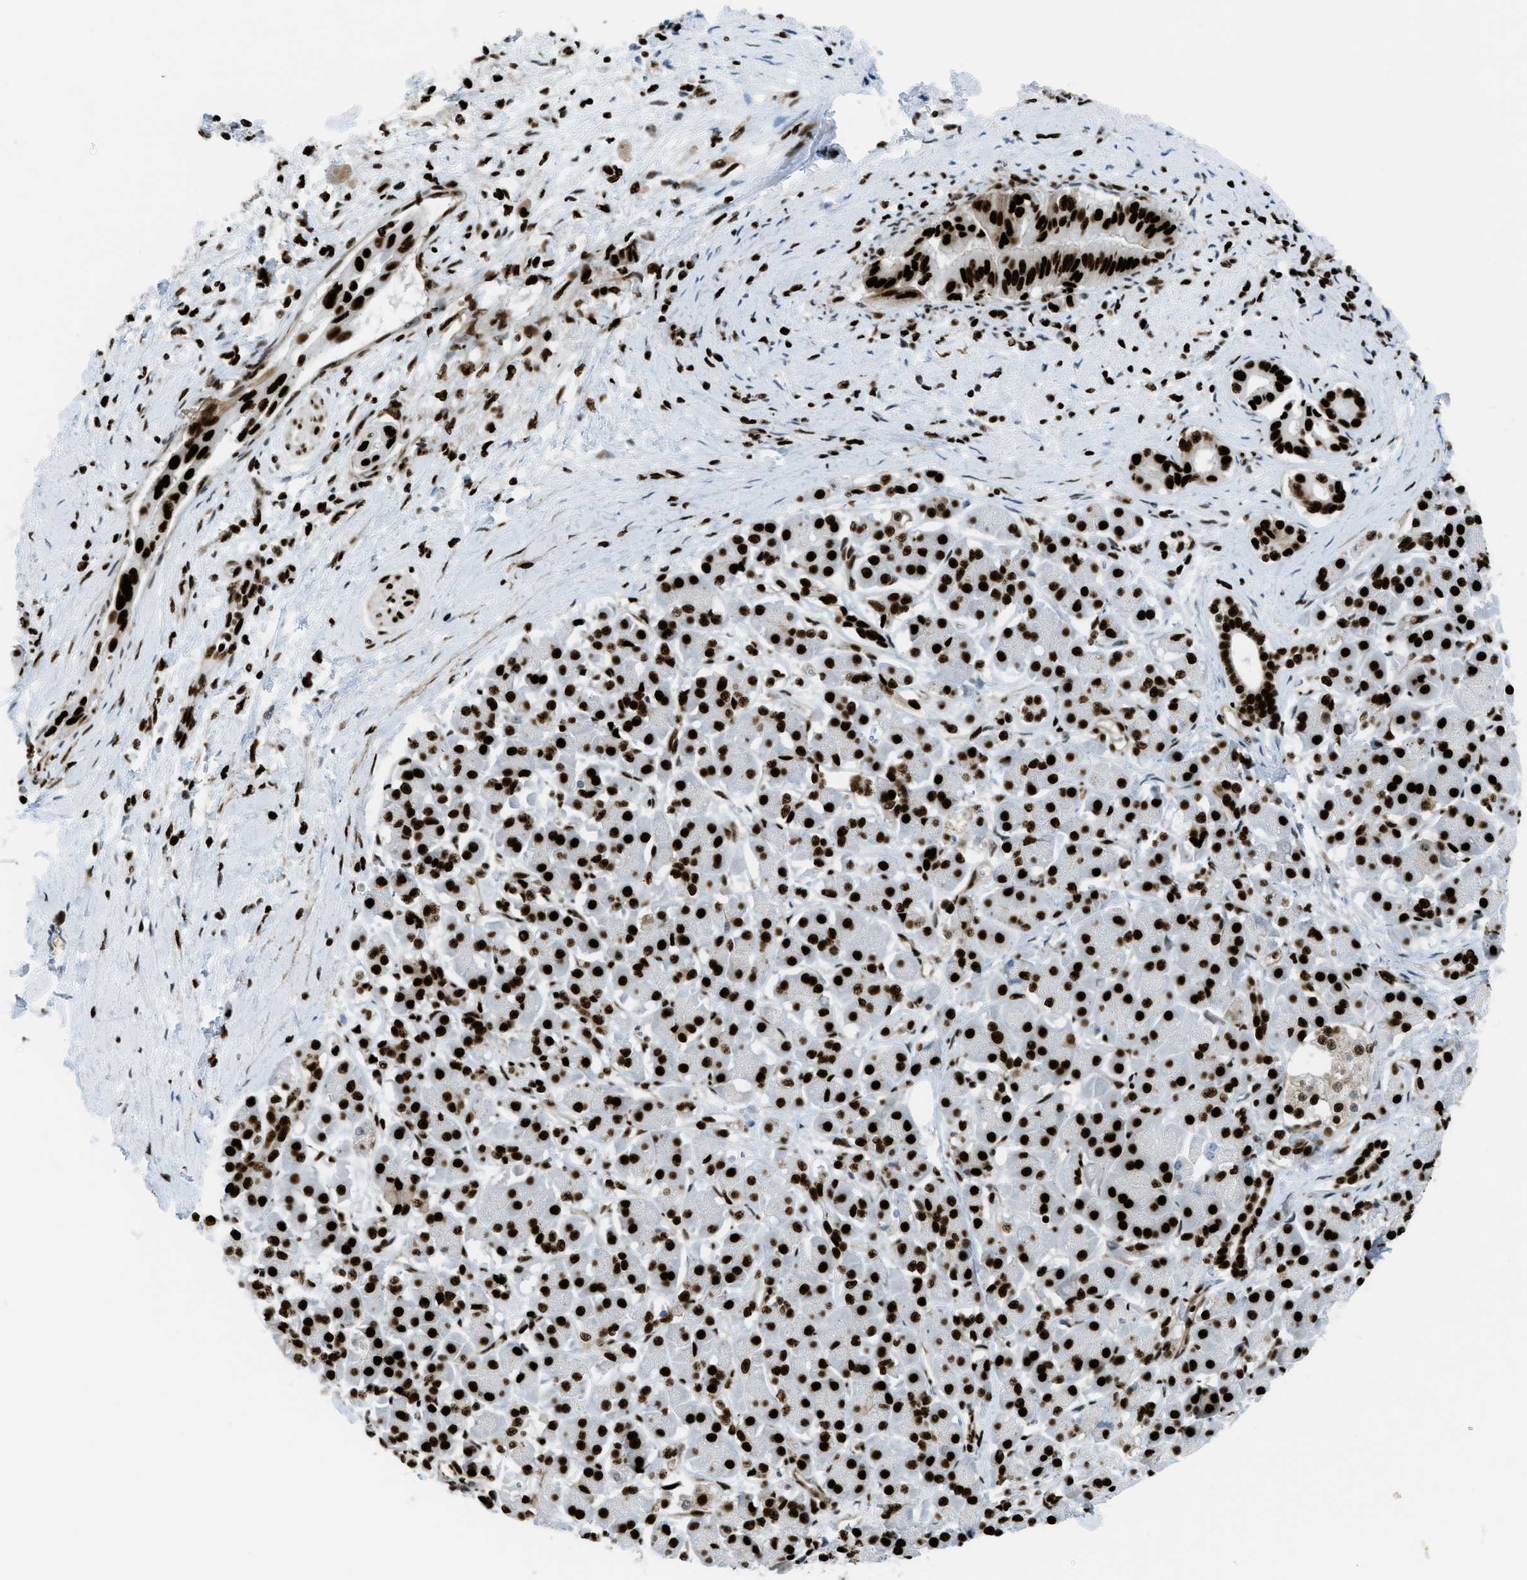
{"staining": {"intensity": "strong", "quantity": ">75%", "location": "nuclear"}, "tissue": "pancreatic cancer", "cell_type": "Tumor cells", "image_type": "cancer", "snomed": [{"axis": "morphology", "description": "Adenocarcinoma, NOS"}, {"axis": "topography", "description": "Pancreas"}], "caption": "A brown stain shows strong nuclear expression of a protein in pancreatic cancer (adenocarcinoma) tumor cells.", "gene": "ZNF207", "patient": {"sex": "male", "age": 55}}